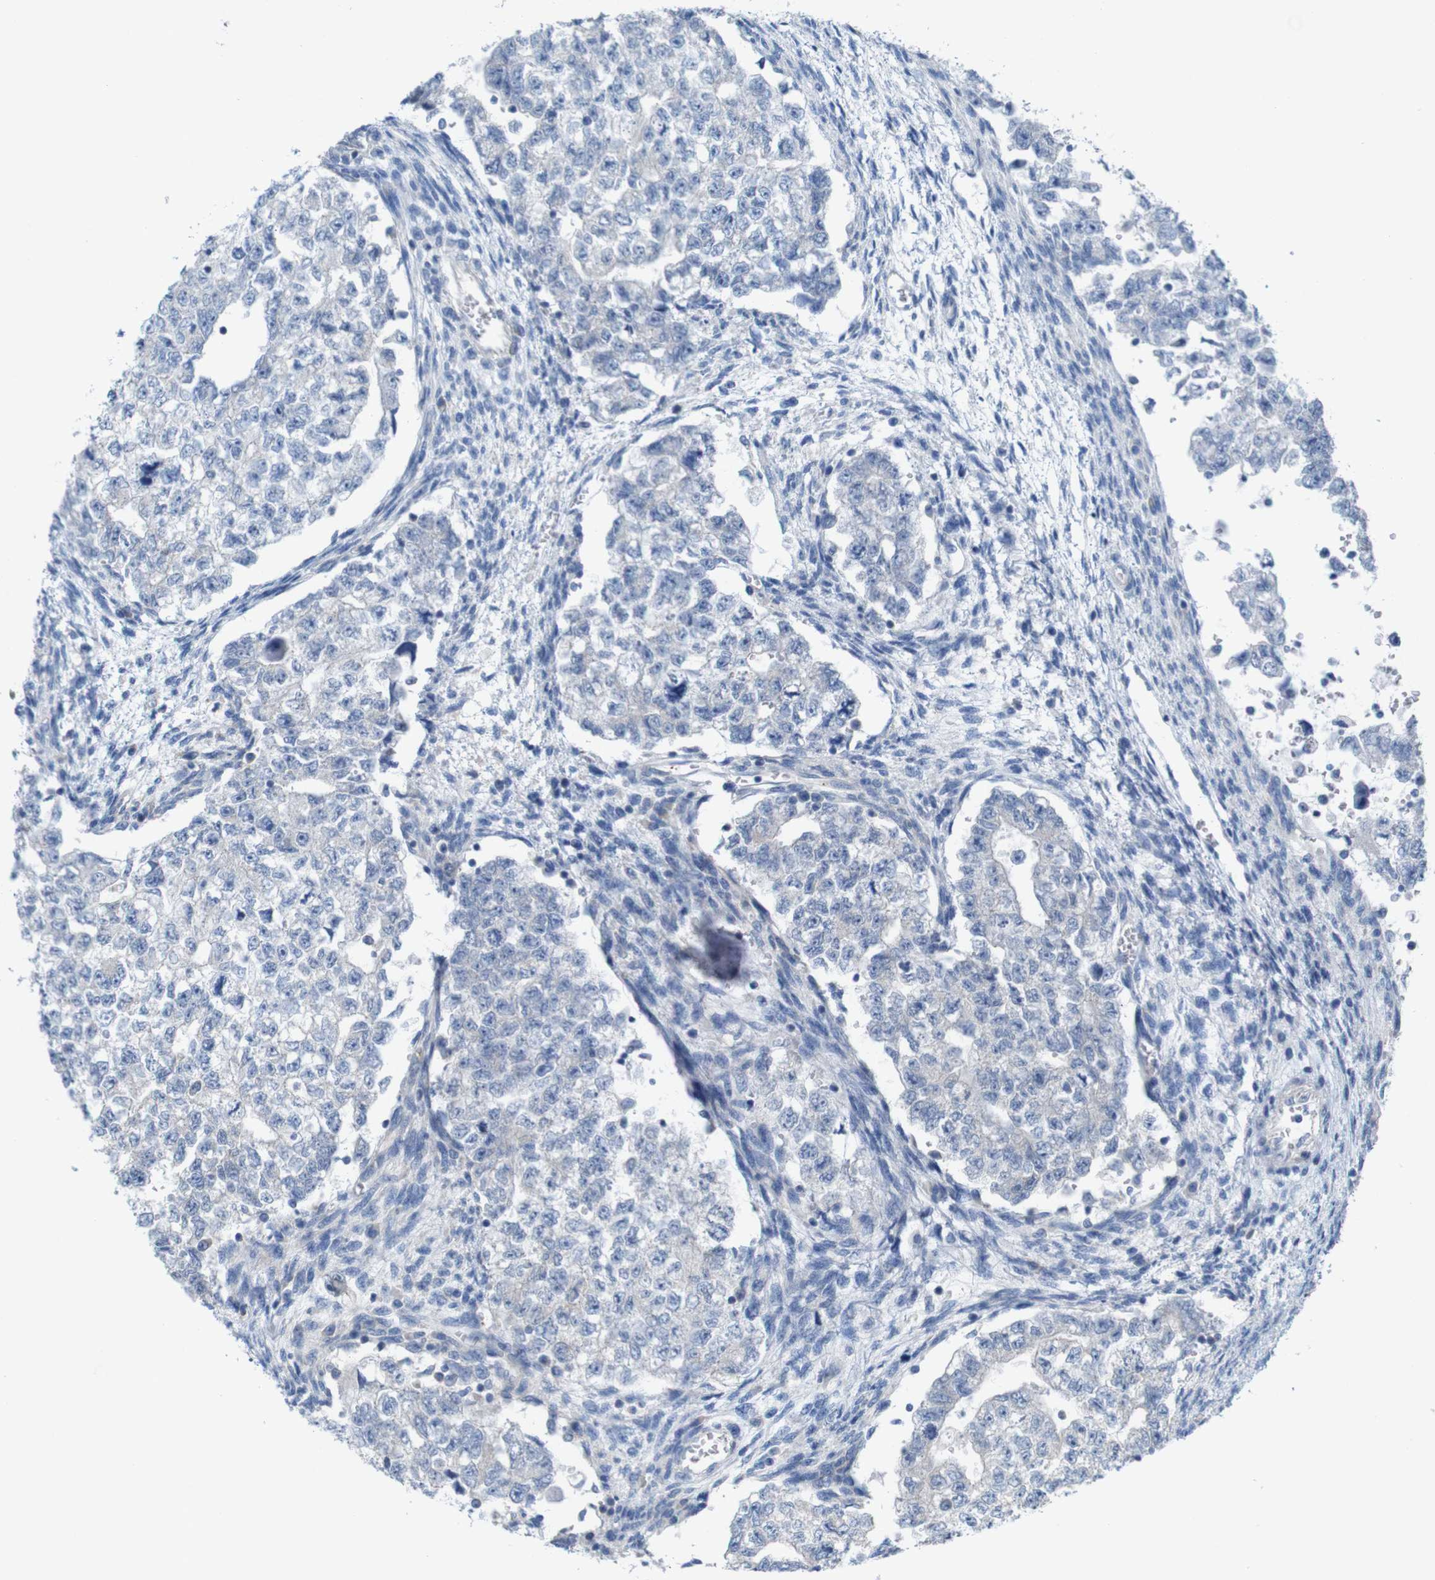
{"staining": {"intensity": "negative", "quantity": "none", "location": "none"}, "tissue": "testis cancer", "cell_type": "Tumor cells", "image_type": "cancer", "snomed": [{"axis": "morphology", "description": "Seminoma, NOS"}, {"axis": "morphology", "description": "Carcinoma, Embryonal, NOS"}, {"axis": "topography", "description": "Testis"}], "caption": "The immunohistochemistry (IHC) photomicrograph has no significant expression in tumor cells of testis cancer tissue.", "gene": "MYEOV", "patient": {"sex": "male", "age": 38}}